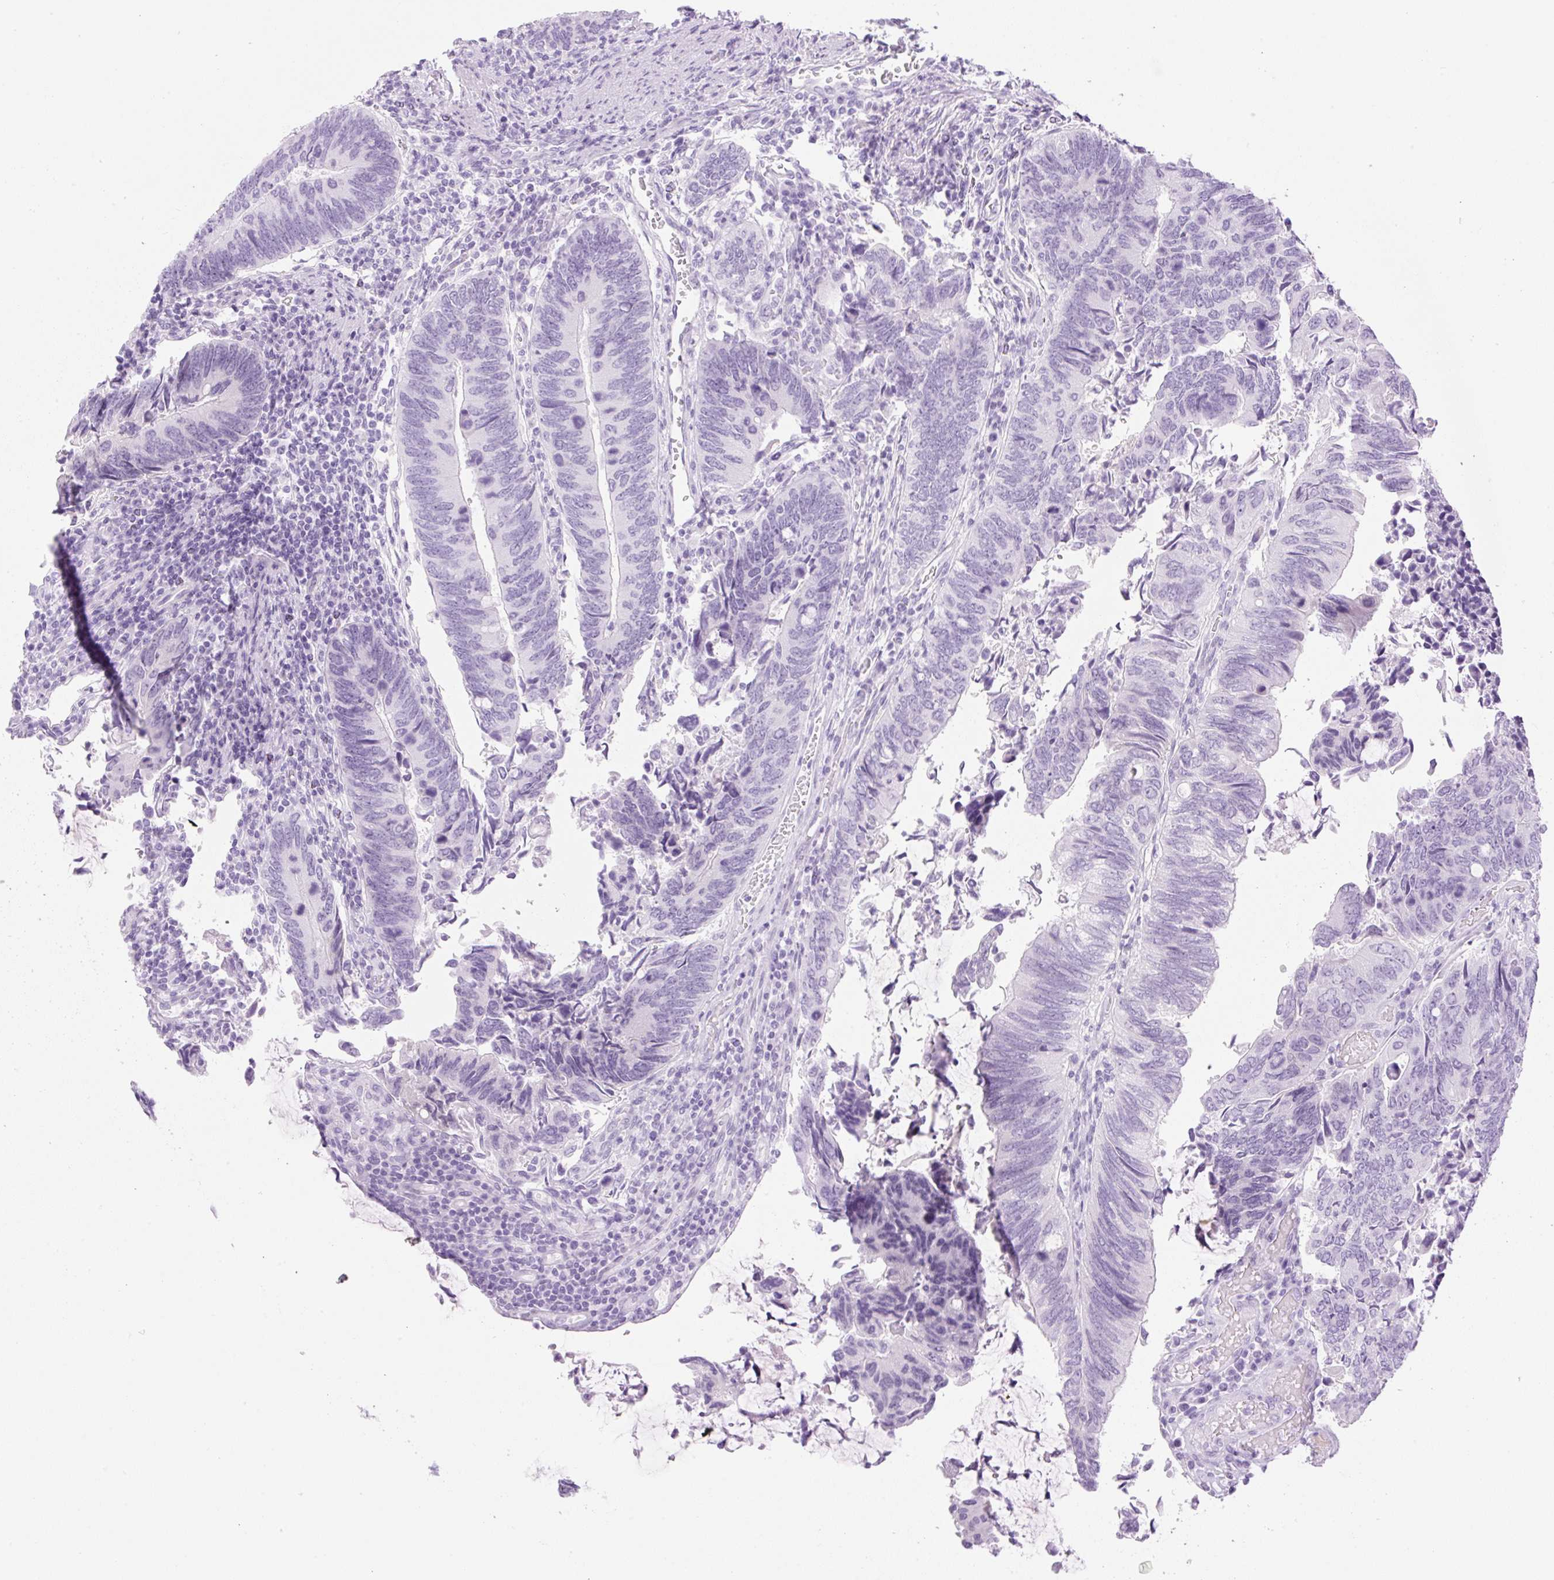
{"staining": {"intensity": "negative", "quantity": "none", "location": "none"}, "tissue": "colorectal cancer", "cell_type": "Tumor cells", "image_type": "cancer", "snomed": [{"axis": "morphology", "description": "Adenocarcinoma, NOS"}, {"axis": "topography", "description": "Colon"}], "caption": "Immunohistochemistry micrograph of human colorectal cancer (adenocarcinoma) stained for a protein (brown), which displays no expression in tumor cells.", "gene": "SPRR4", "patient": {"sex": "male", "age": 87}}